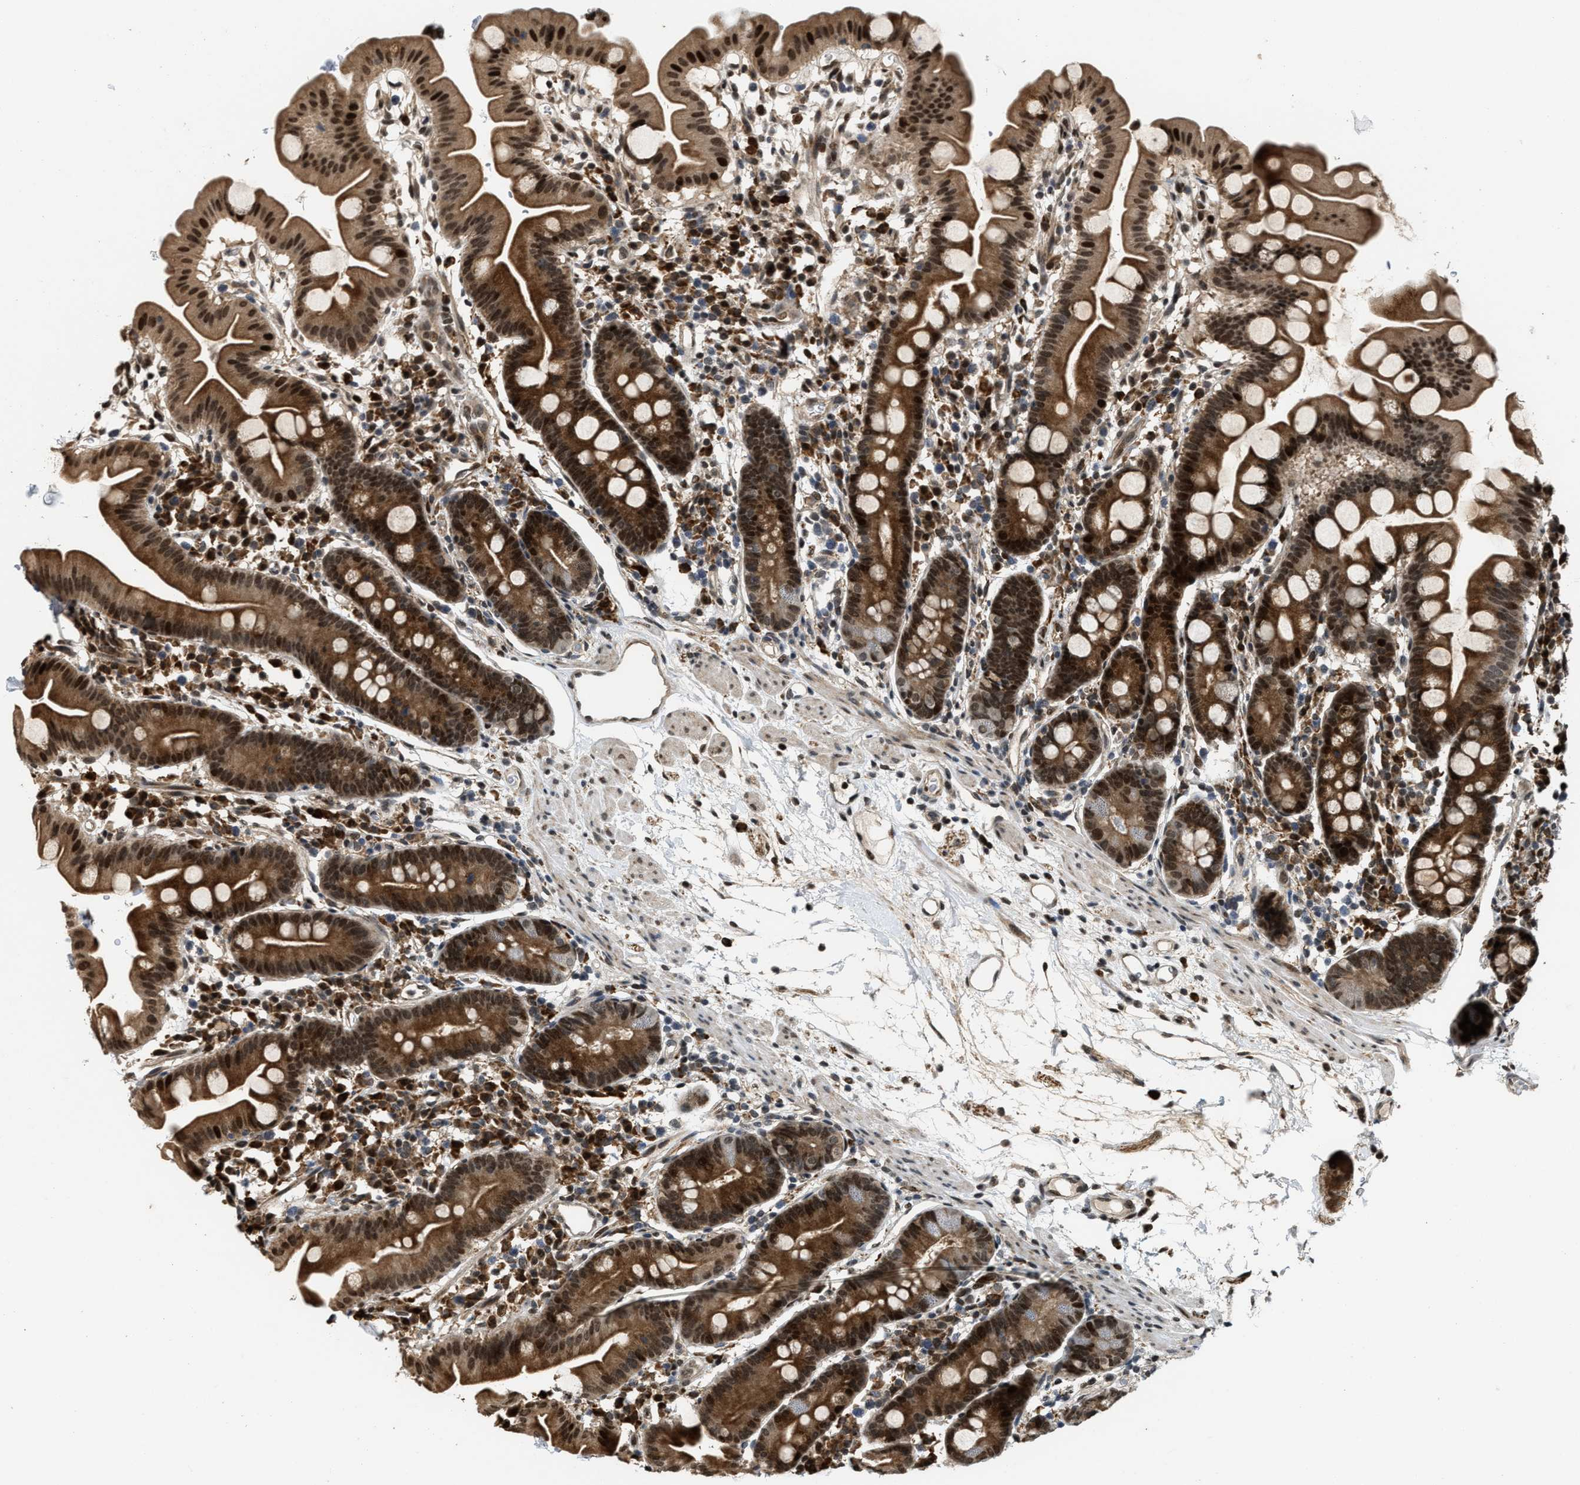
{"staining": {"intensity": "strong", "quantity": ">75%", "location": "cytoplasmic/membranous,nuclear"}, "tissue": "duodenum", "cell_type": "Glandular cells", "image_type": "normal", "snomed": [{"axis": "morphology", "description": "Normal tissue, NOS"}, {"axis": "topography", "description": "Duodenum"}], "caption": "Glandular cells display high levels of strong cytoplasmic/membranous,nuclear positivity in approximately >75% of cells in normal human duodenum.", "gene": "SERTAD2", "patient": {"sex": "male", "age": 50}}